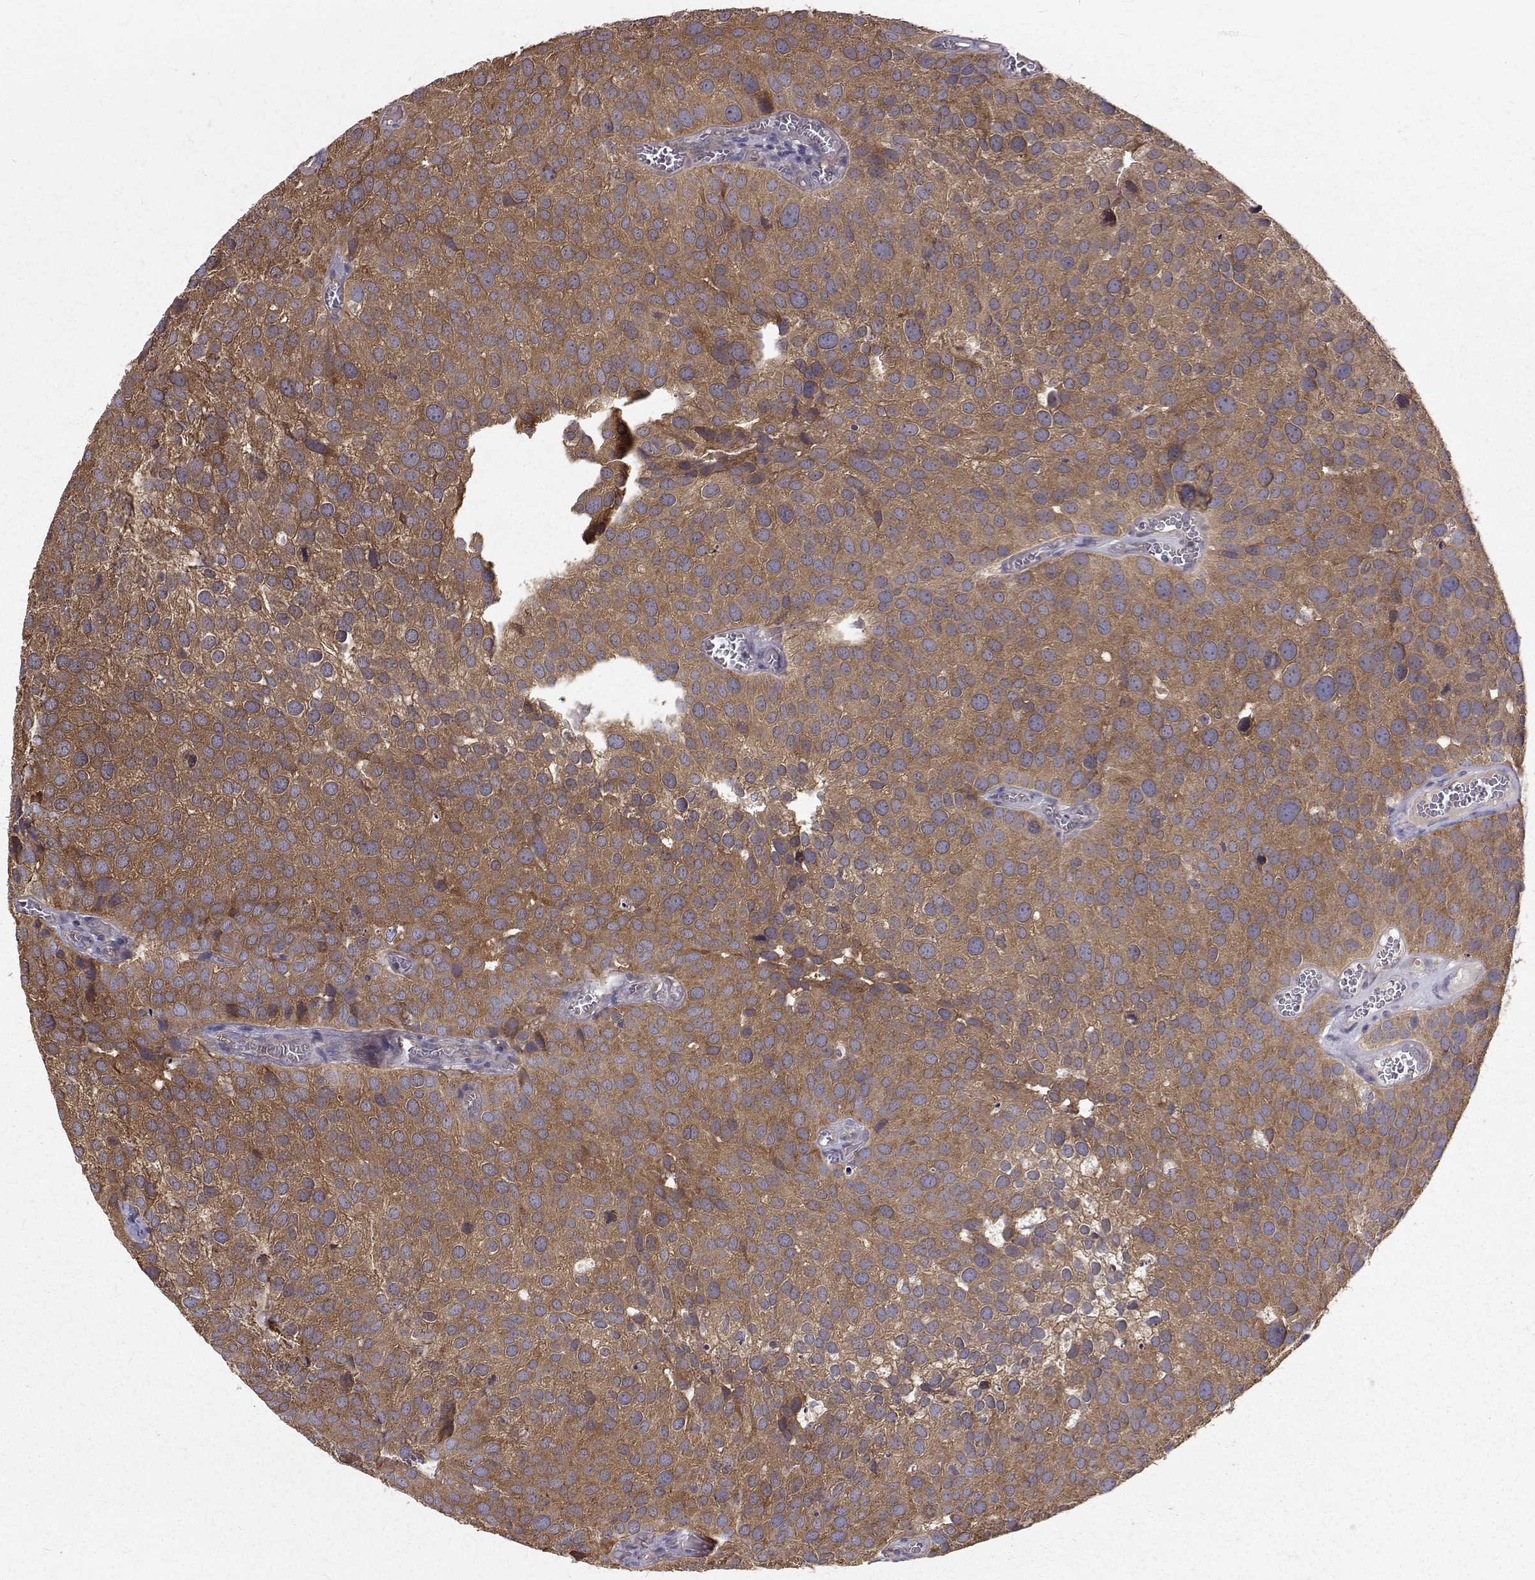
{"staining": {"intensity": "moderate", "quantity": ">75%", "location": "cytoplasmic/membranous"}, "tissue": "urothelial cancer", "cell_type": "Tumor cells", "image_type": "cancer", "snomed": [{"axis": "morphology", "description": "Urothelial carcinoma, Low grade"}, {"axis": "topography", "description": "Urinary bladder"}], "caption": "A high-resolution histopathology image shows IHC staining of urothelial cancer, which reveals moderate cytoplasmic/membranous staining in about >75% of tumor cells.", "gene": "FARSB", "patient": {"sex": "female", "age": 69}}